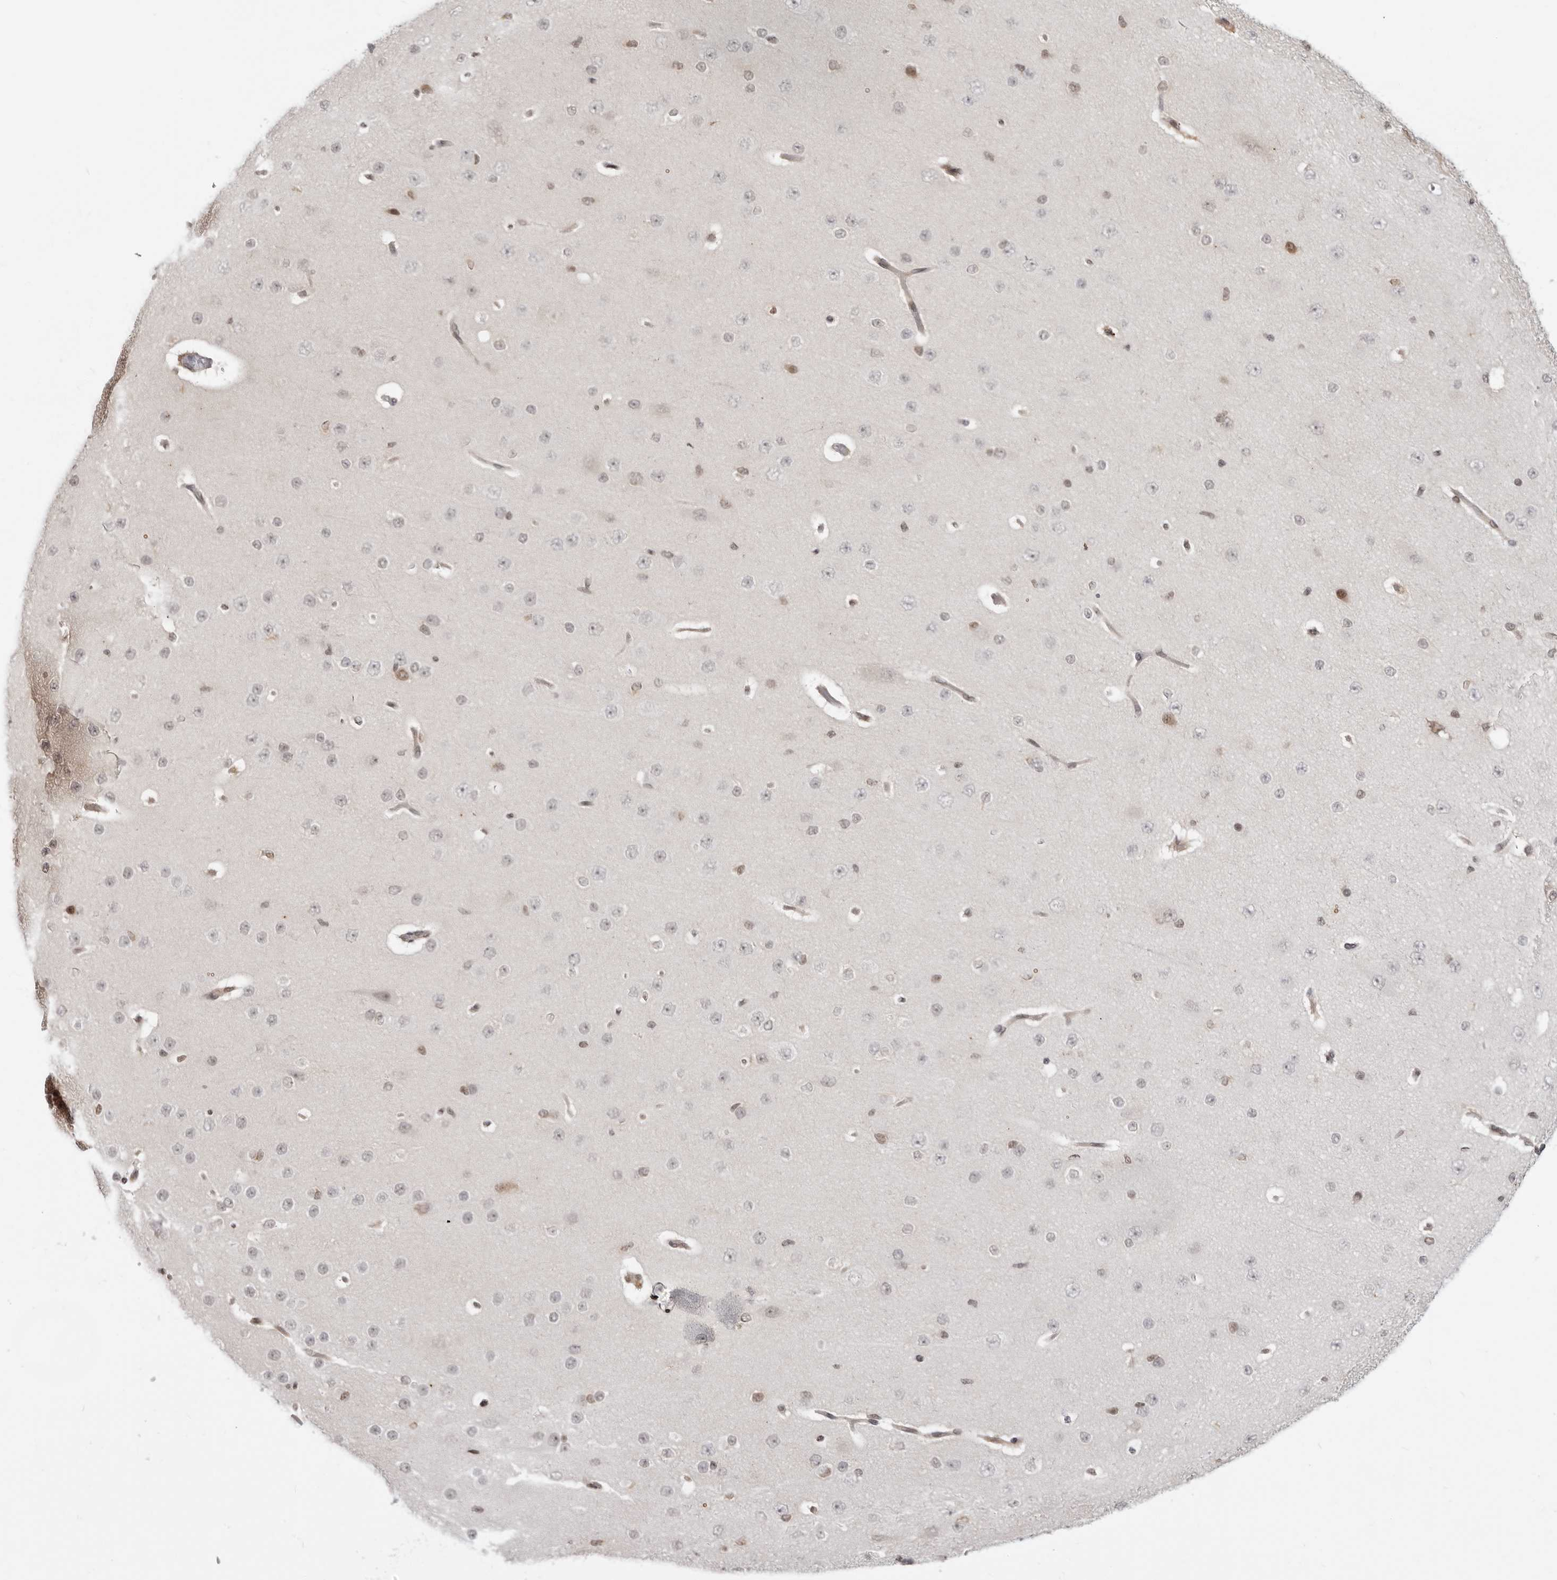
{"staining": {"intensity": "negative", "quantity": "none", "location": "none"}, "tissue": "cerebral cortex", "cell_type": "Endothelial cells", "image_type": "normal", "snomed": [{"axis": "morphology", "description": "Normal tissue, NOS"}, {"axis": "morphology", "description": "Developmental malformation"}, {"axis": "topography", "description": "Cerebral cortex"}], "caption": "A photomicrograph of cerebral cortex stained for a protein reveals no brown staining in endothelial cells. The staining was performed using DAB to visualize the protein expression in brown, while the nuclei were stained in blue with hematoxylin (Magnification: 20x).", "gene": "SRGAP2", "patient": {"sex": "female", "age": 30}}